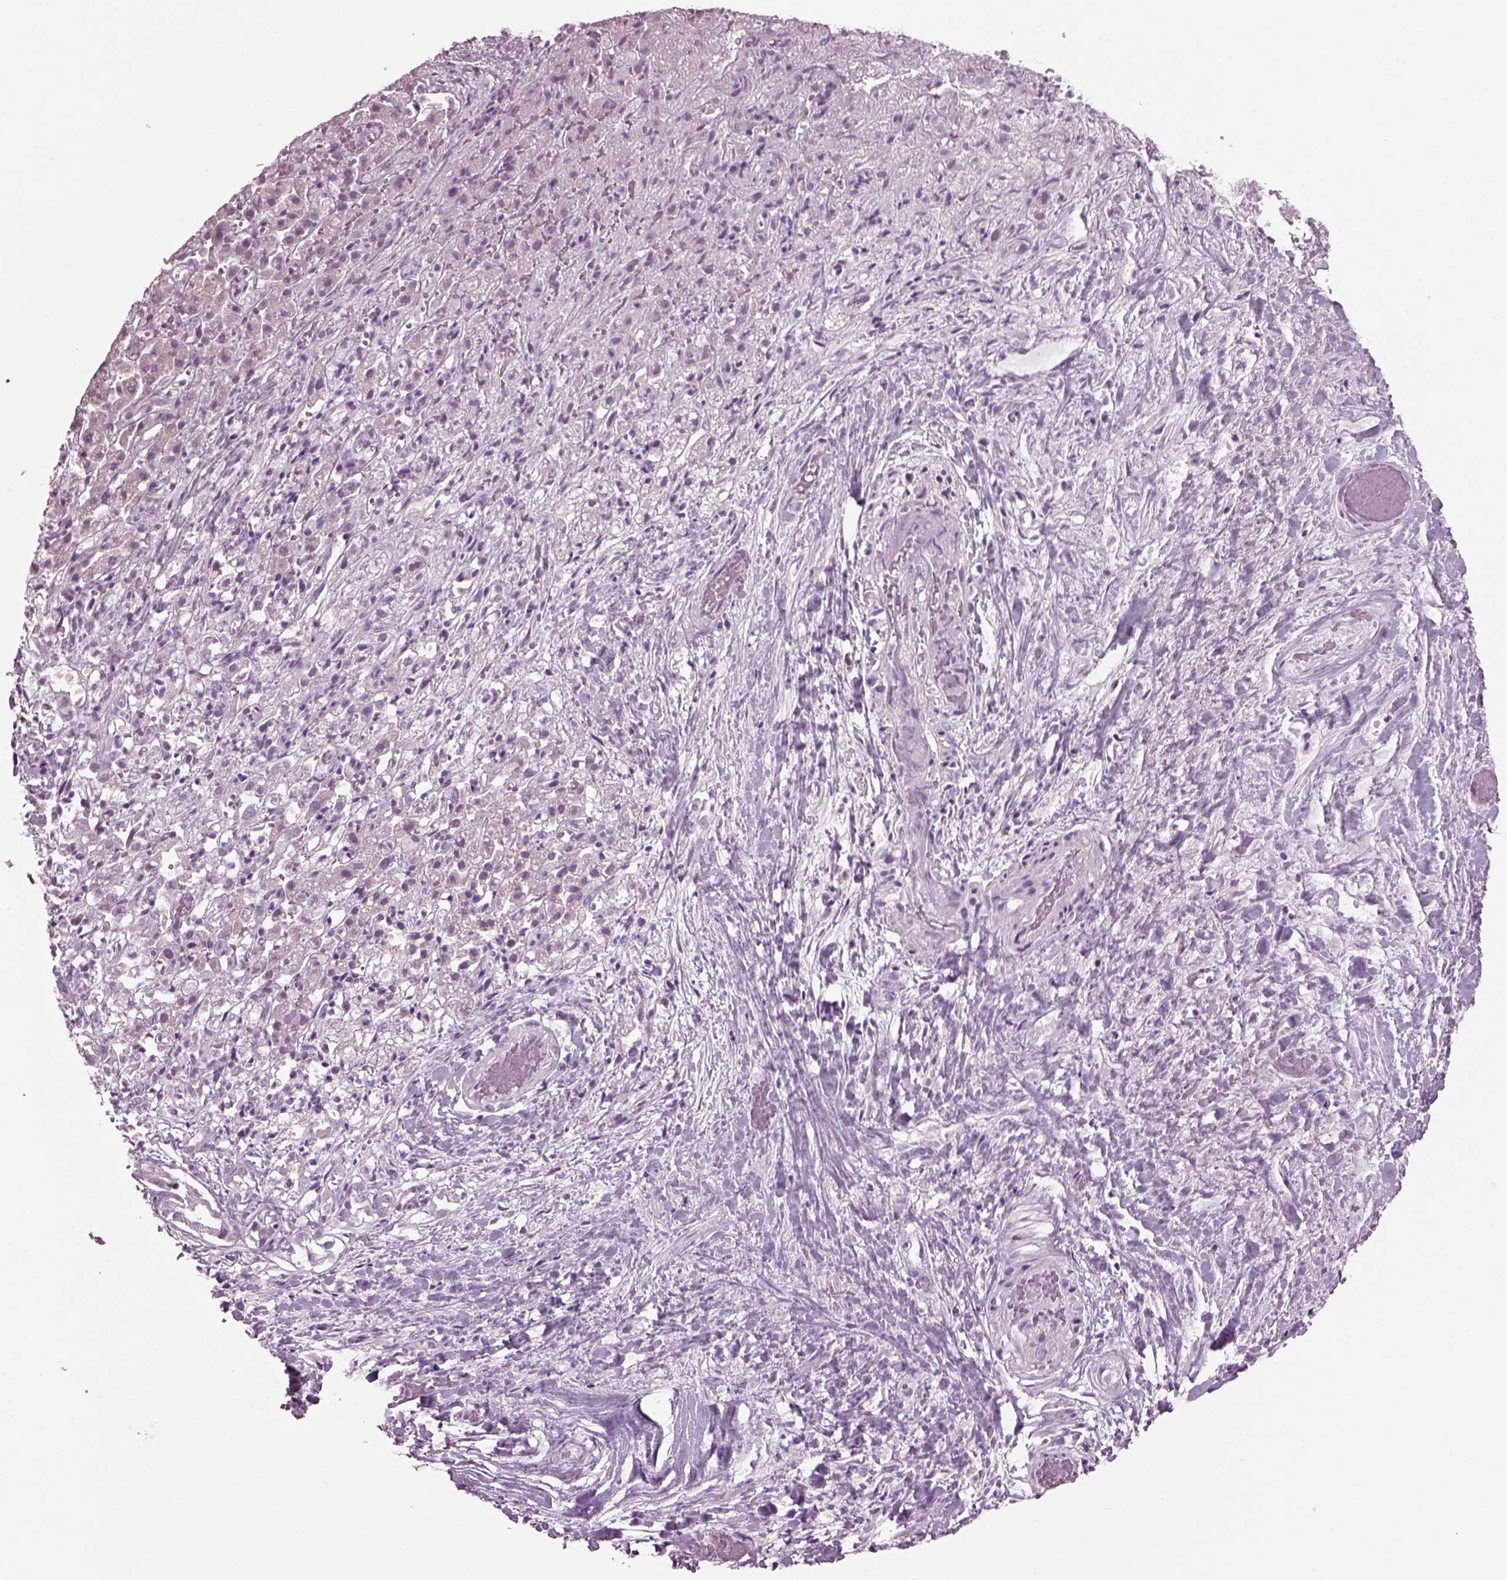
{"staining": {"intensity": "moderate", "quantity": "25%-75%", "location": "cytoplasmic/membranous"}, "tissue": "liver cancer", "cell_type": "Tumor cells", "image_type": "cancer", "snomed": [{"axis": "morphology", "description": "Cholangiocarcinoma"}, {"axis": "topography", "description": "Liver"}], "caption": "Liver cancer (cholangiocarcinoma) tissue reveals moderate cytoplasmic/membranous staining in approximately 25%-75% of tumor cells", "gene": "CABP5", "patient": {"sex": "female", "age": 52}}